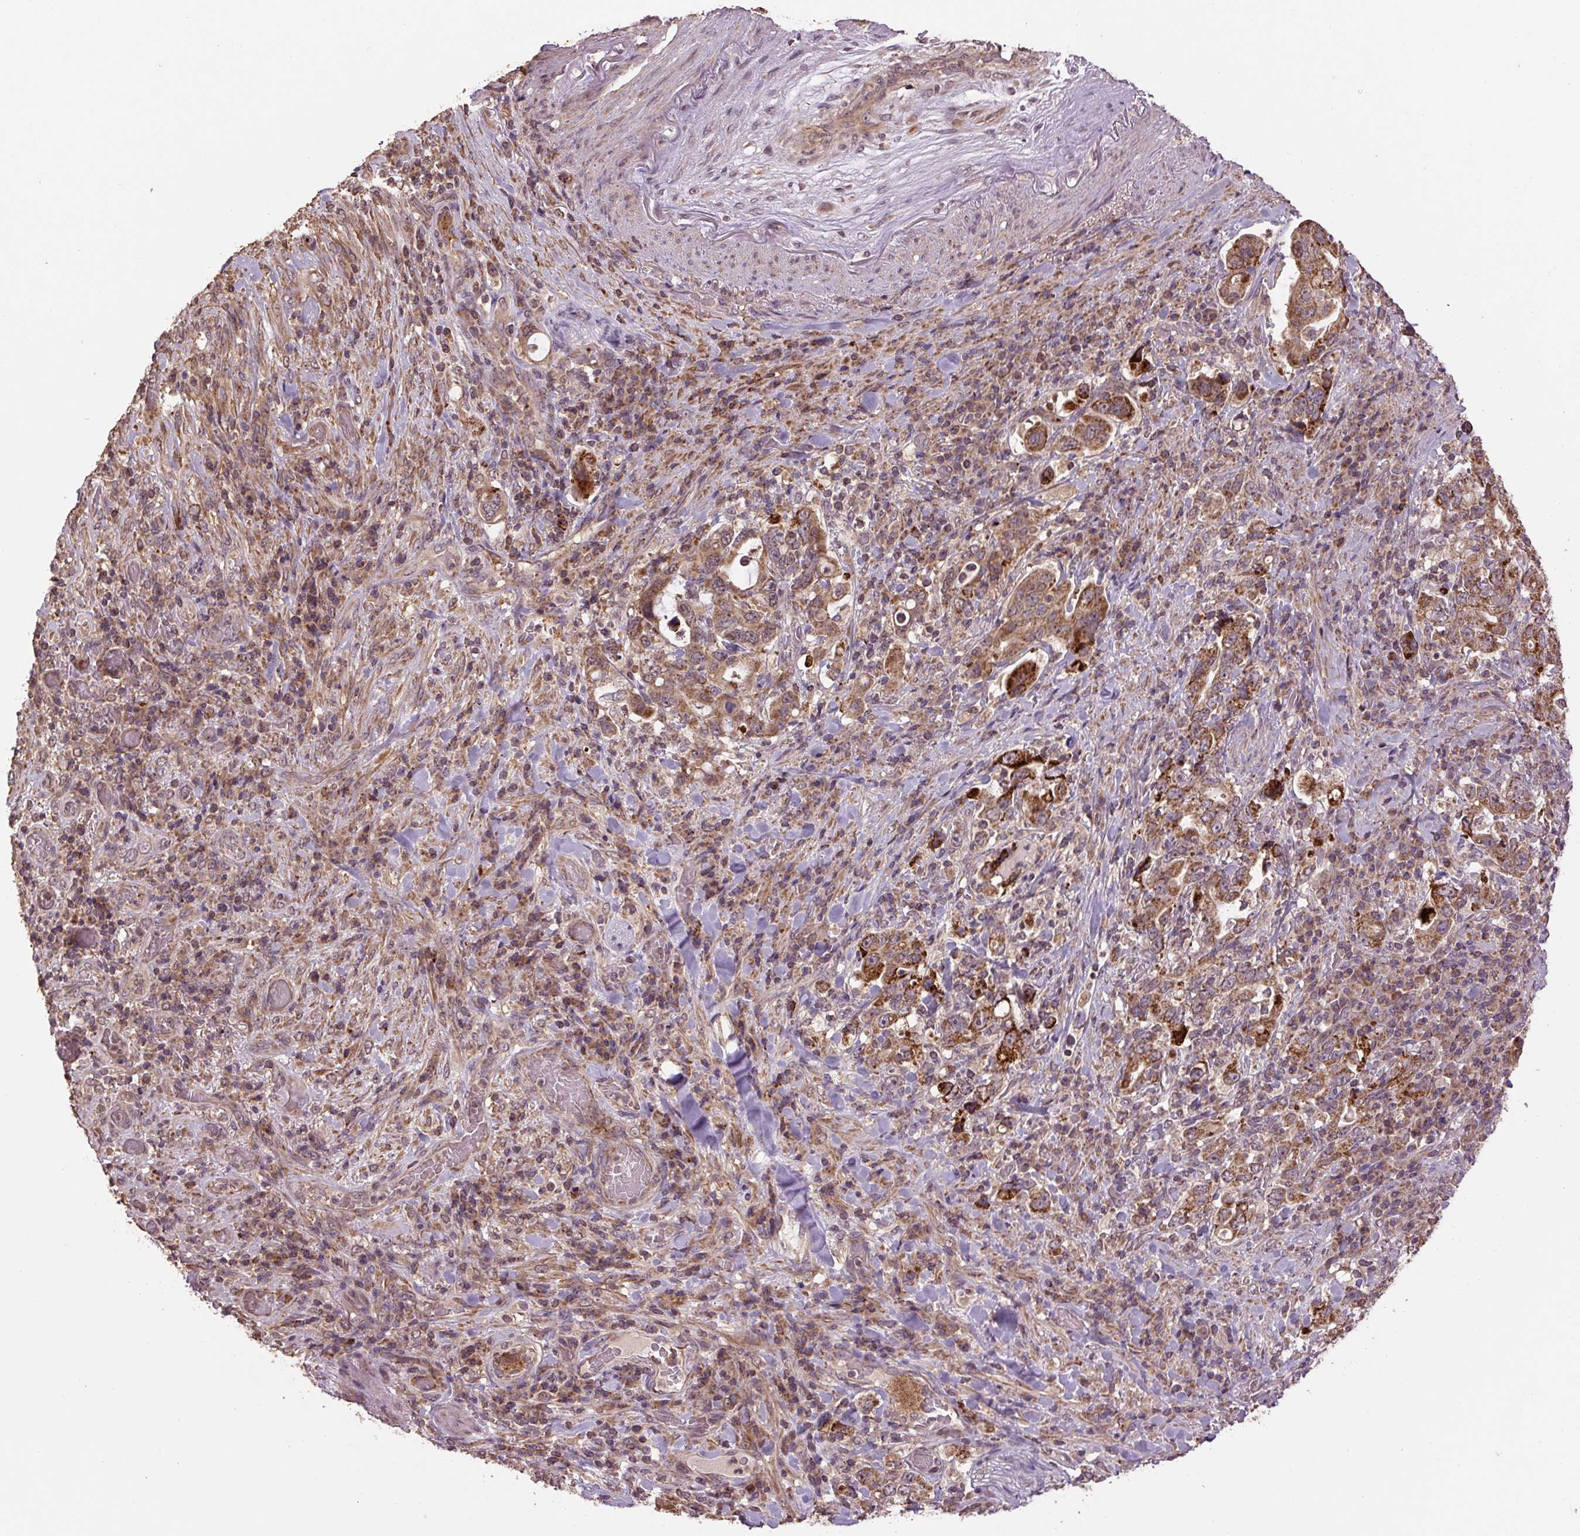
{"staining": {"intensity": "moderate", "quantity": ">75%", "location": "cytoplasmic/membranous"}, "tissue": "stomach cancer", "cell_type": "Tumor cells", "image_type": "cancer", "snomed": [{"axis": "morphology", "description": "Adenocarcinoma, NOS"}, {"axis": "topography", "description": "Stomach, upper"}, {"axis": "topography", "description": "Stomach"}], "caption": "Protein expression analysis of human stomach adenocarcinoma reveals moderate cytoplasmic/membranous expression in about >75% of tumor cells.", "gene": "TMEM160", "patient": {"sex": "male", "age": 62}}